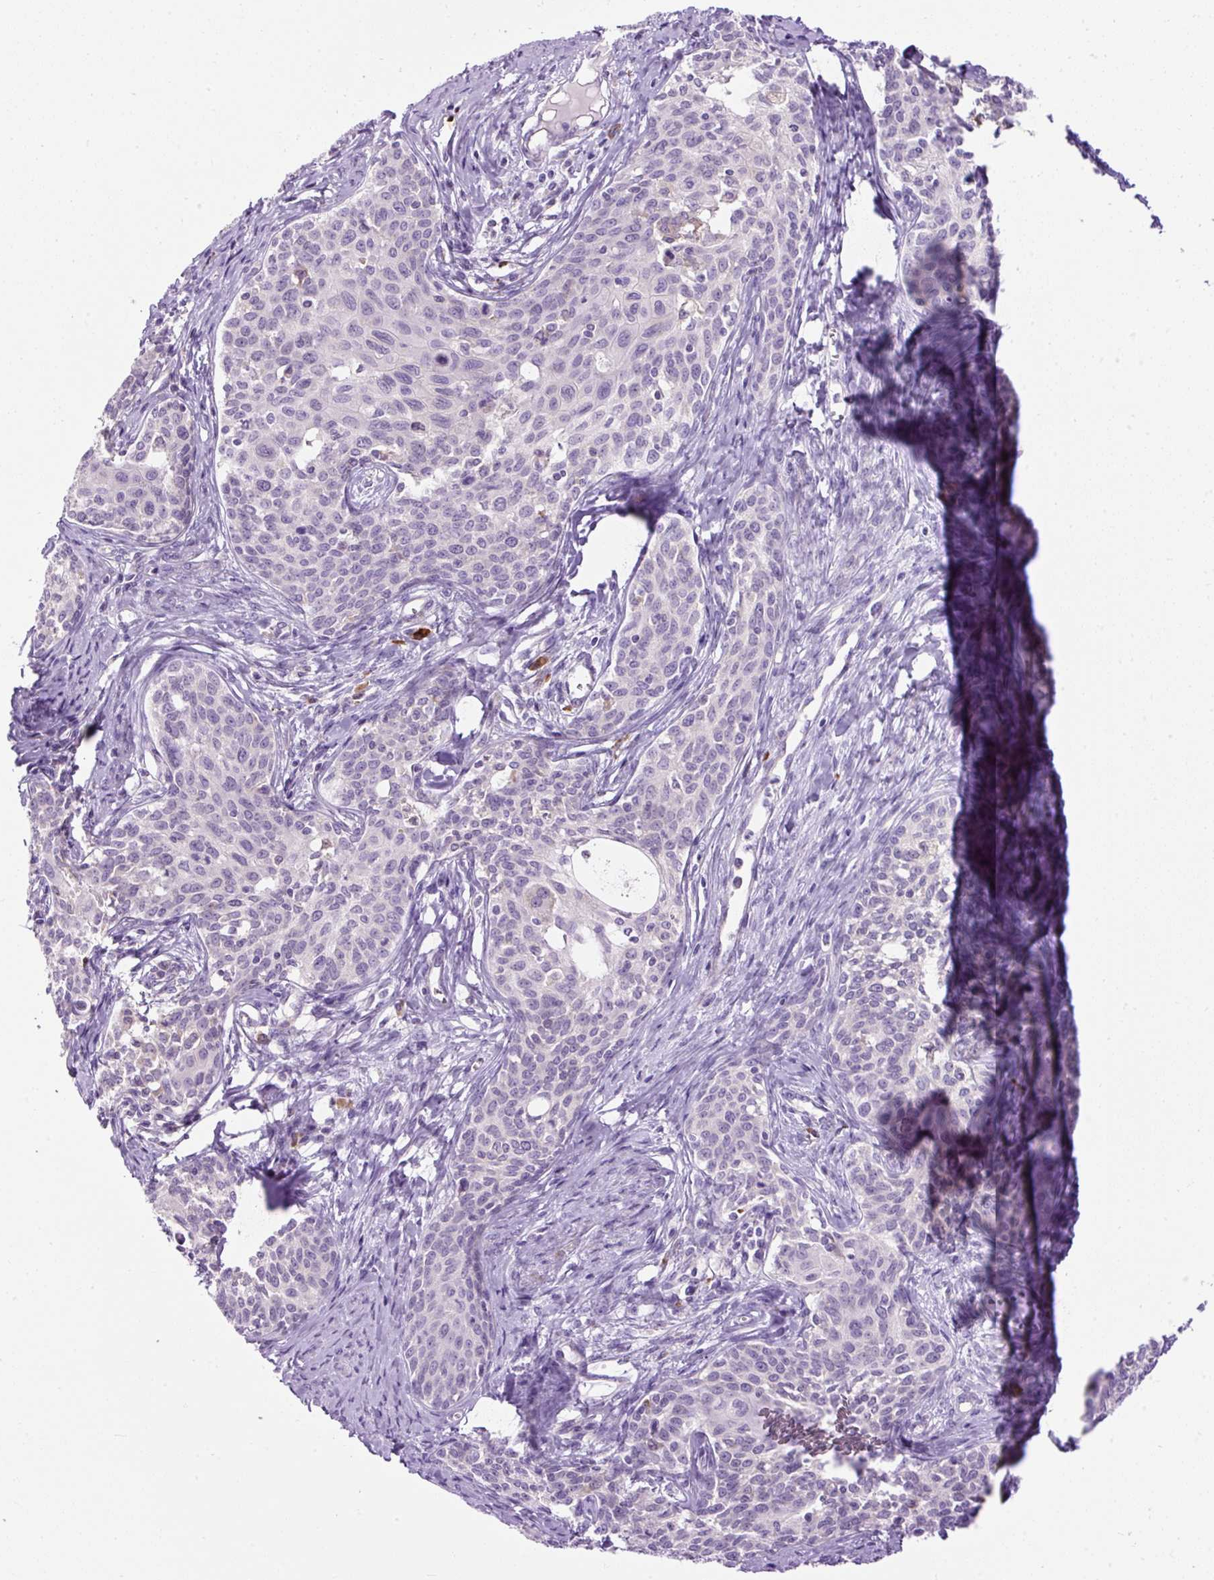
{"staining": {"intensity": "negative", "quantity": "none", "location": "none"}, "tissue": "cervical cancer", "cell_type": "Tumor cells", "image_type": "cancer", "snomed": [{"axis": "morphology", "description": "Squamous cell carcinoma, NOS"}, {"axis": "morphology", "description": "Adenocarcinoma, NOS"}, {"axis": "topography", "description": "Cervix"}], "caption": "Immunohistochemical staining of cervical cancer (adenocarcinoma) demonstrates no significant staining in tumor cells.", "gene": "FMC1", "patient": {"sex": "female", "age": 52}}